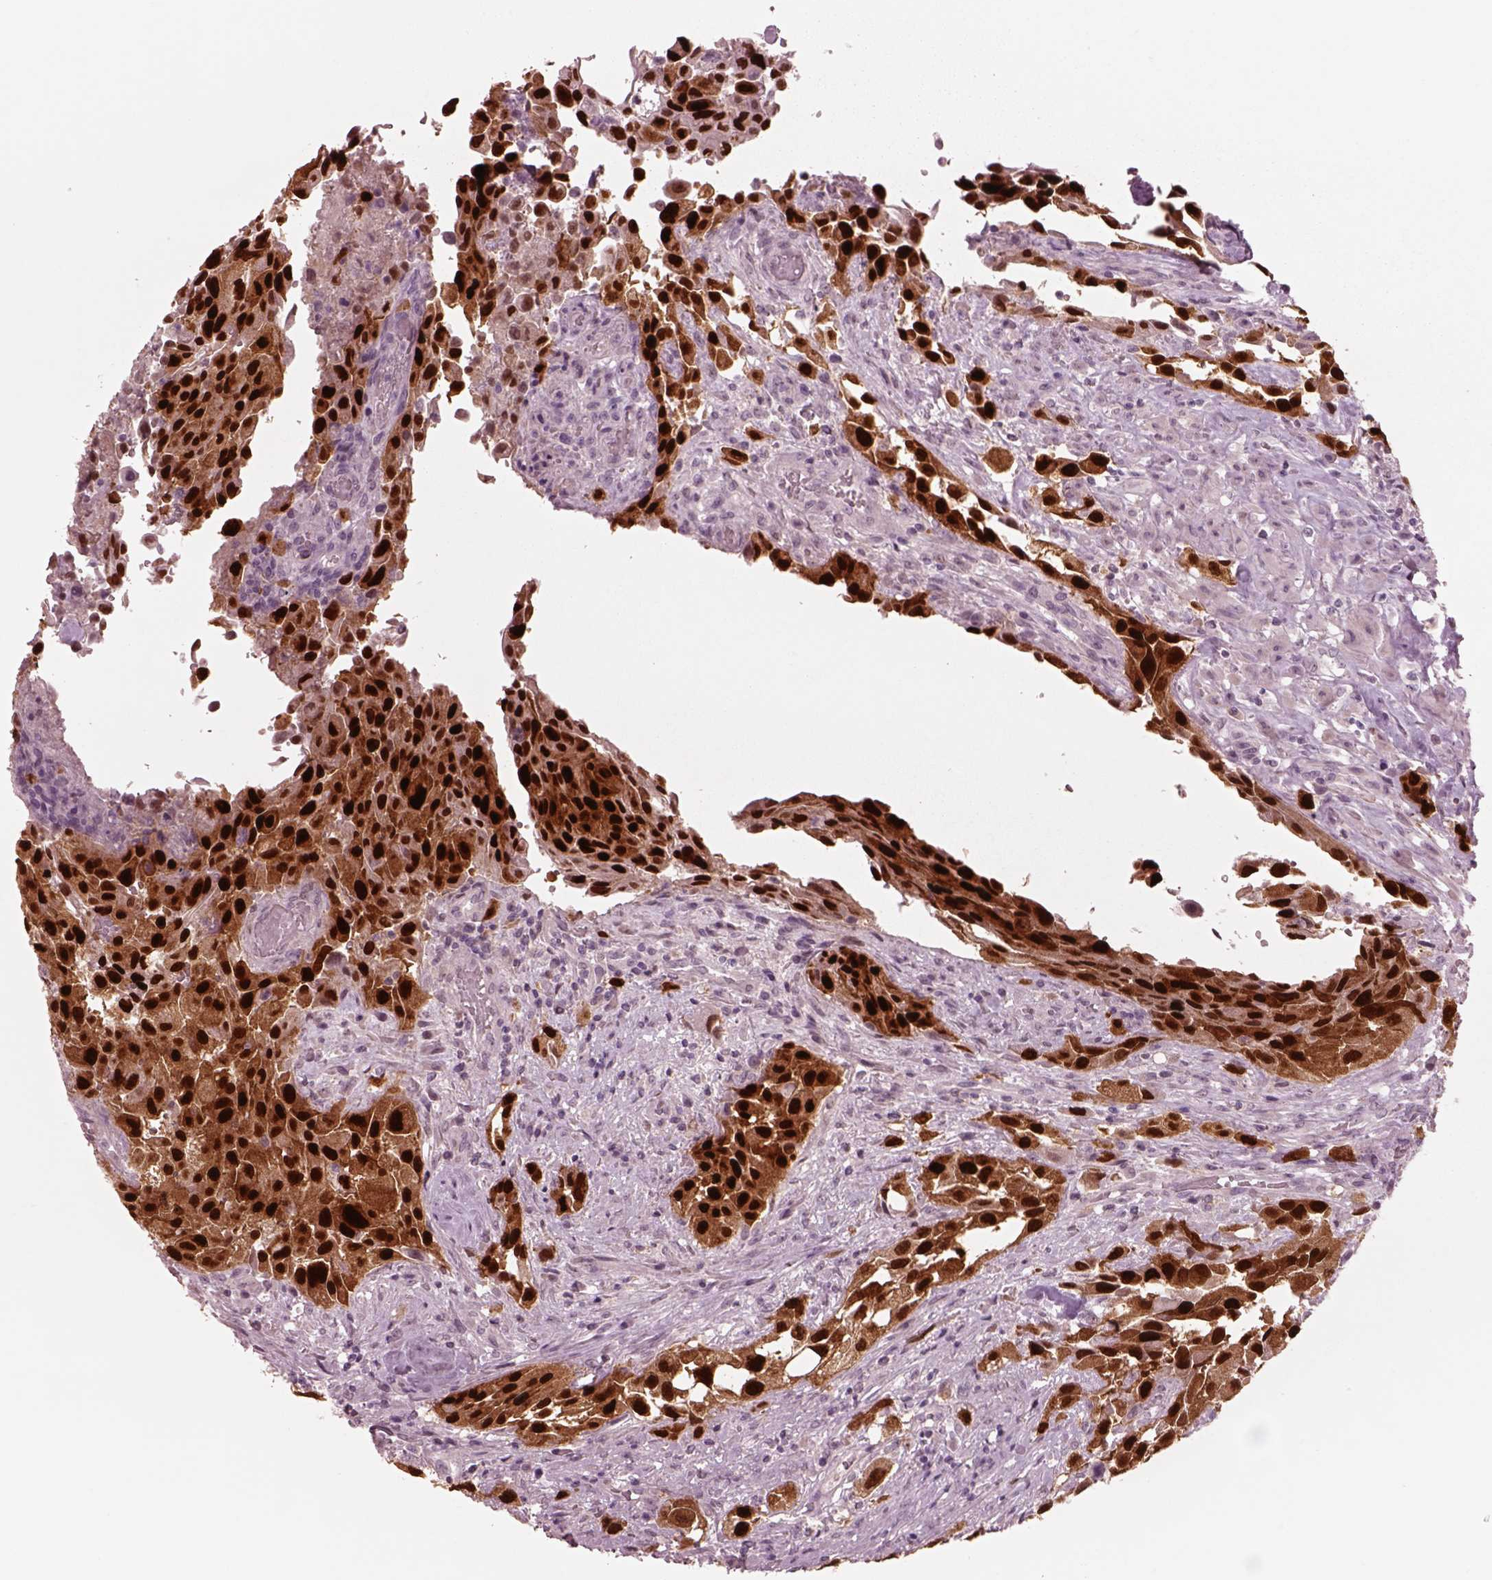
{"staining": {"intensity": "strong", "quantity": ">75%", "location": "cytoplasmic/membranous,nuclear"}, "tissue": "urothelial cancer", "cell_type": "Tumor cells", "image_type": "cancer", "snomed": [{"axis": "morphology", "description": "Urothelial carcinoma, High grade"}, {"axis": "topography", "description": "Urinary bladder"}], "caption": "The photomicrograph reveals staining of urothelial cancer, revealing strong cytoplasmic/membranous and nuclear protein positivity (brown color) within tumor cells.", "gene": "SOX9", "patient": {"sex": "male", "age": 79}}